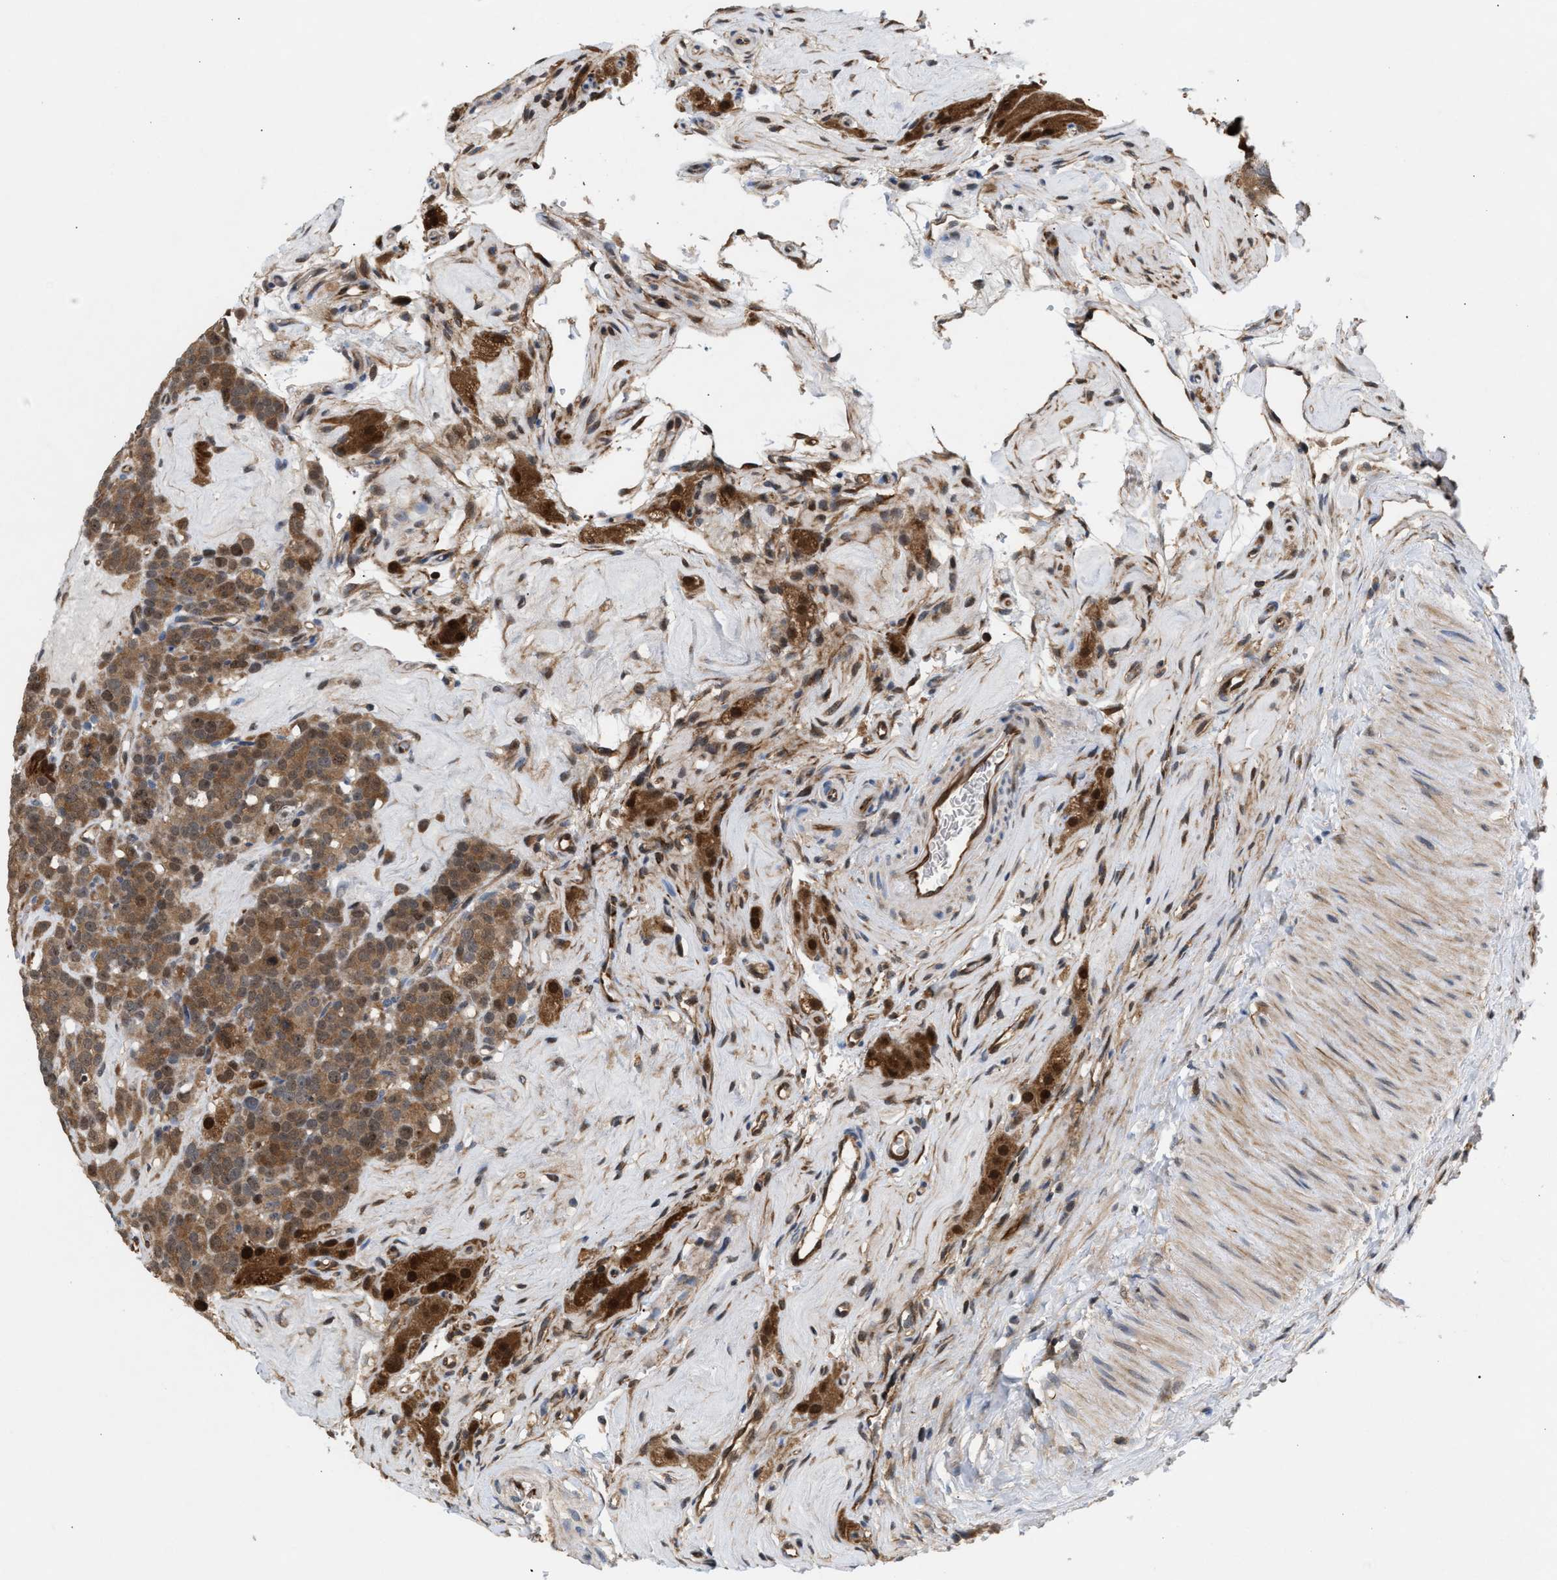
{"staining": {"intensity": "moderate", "quantity": ">75%", "location": "cytoplasmic/membranous,nuclear"}, "tissue": "testis cancer", "cell_type": "Tumor cells", "image_type": "cancer", "snomed": [{"axis": "morphology", "description": "Seminoma, NOS"}, {"axis": "topography", "description": "Testis"}], "caption": "Seminoma (testis) was stained to show a protein in brown. There is medium levels of moderate cytoplasmic/membranous and nuclear positivity in approximately >75% of tumor cells.", "gene": "GLOD4", "patient": {"sex": "male", "age": 71}}